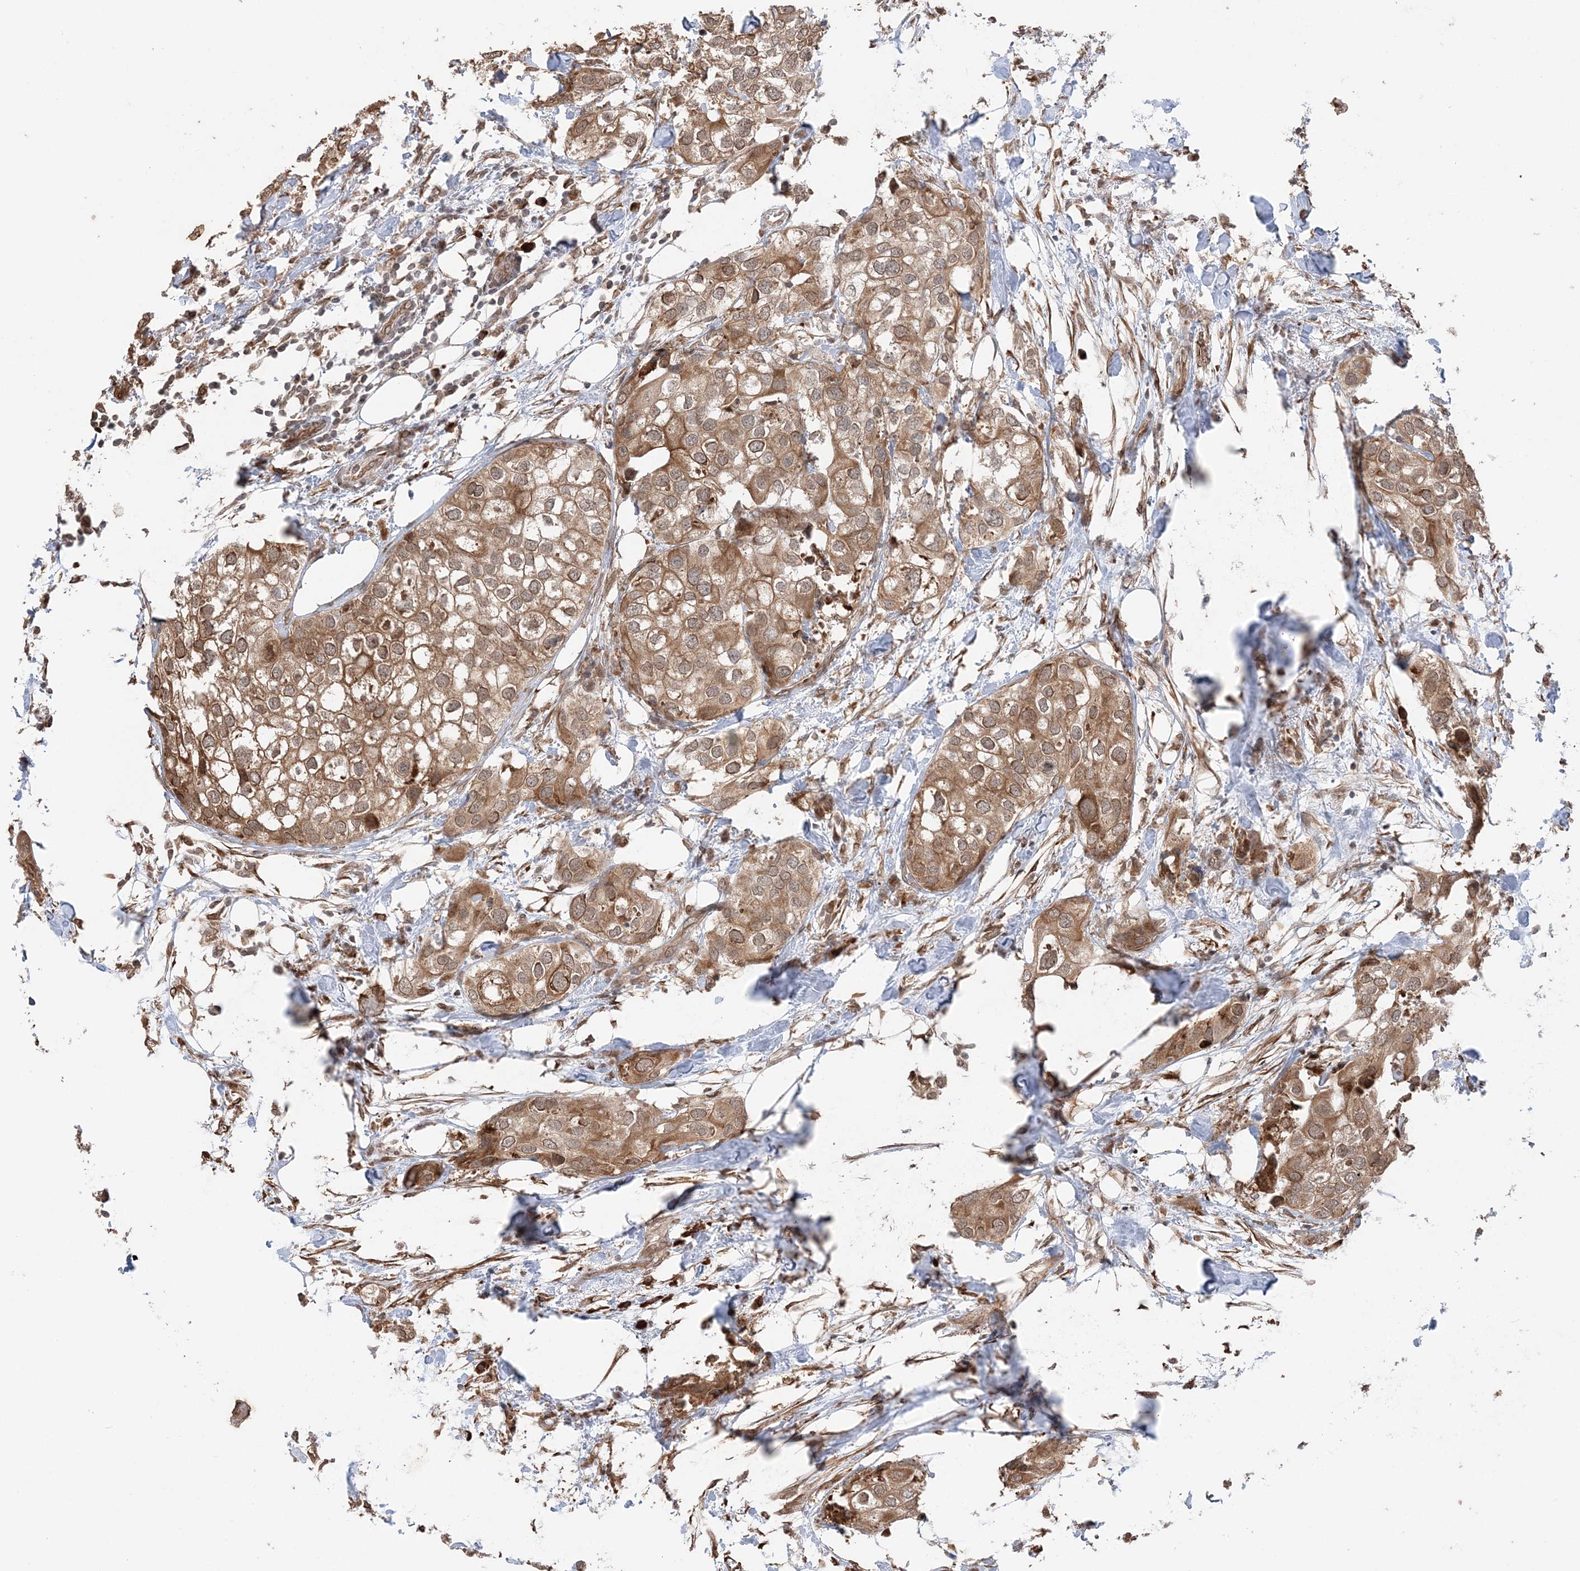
{"staining": {"intensity": "moderate", "quantity": ">75%", "location": "cytoplasmic/membranous"}, "tissue": "urothelial cancer", "cell_type": "Tumor cells", "image_type": "cancer", "snomed": [{"axis": "morphology", "description": "Urothelial carcinoma, High grade"}, {"axis": "topography", "description": "Urinary bladder"}], "caption": "A photomicrograph of human urothelial cancer stained for a protein exhibits moderate cytoplasmic/membranous brown staining in tumor cells.", "gene": "TMED10", "patient": {"sex": "male", "age": 64}}